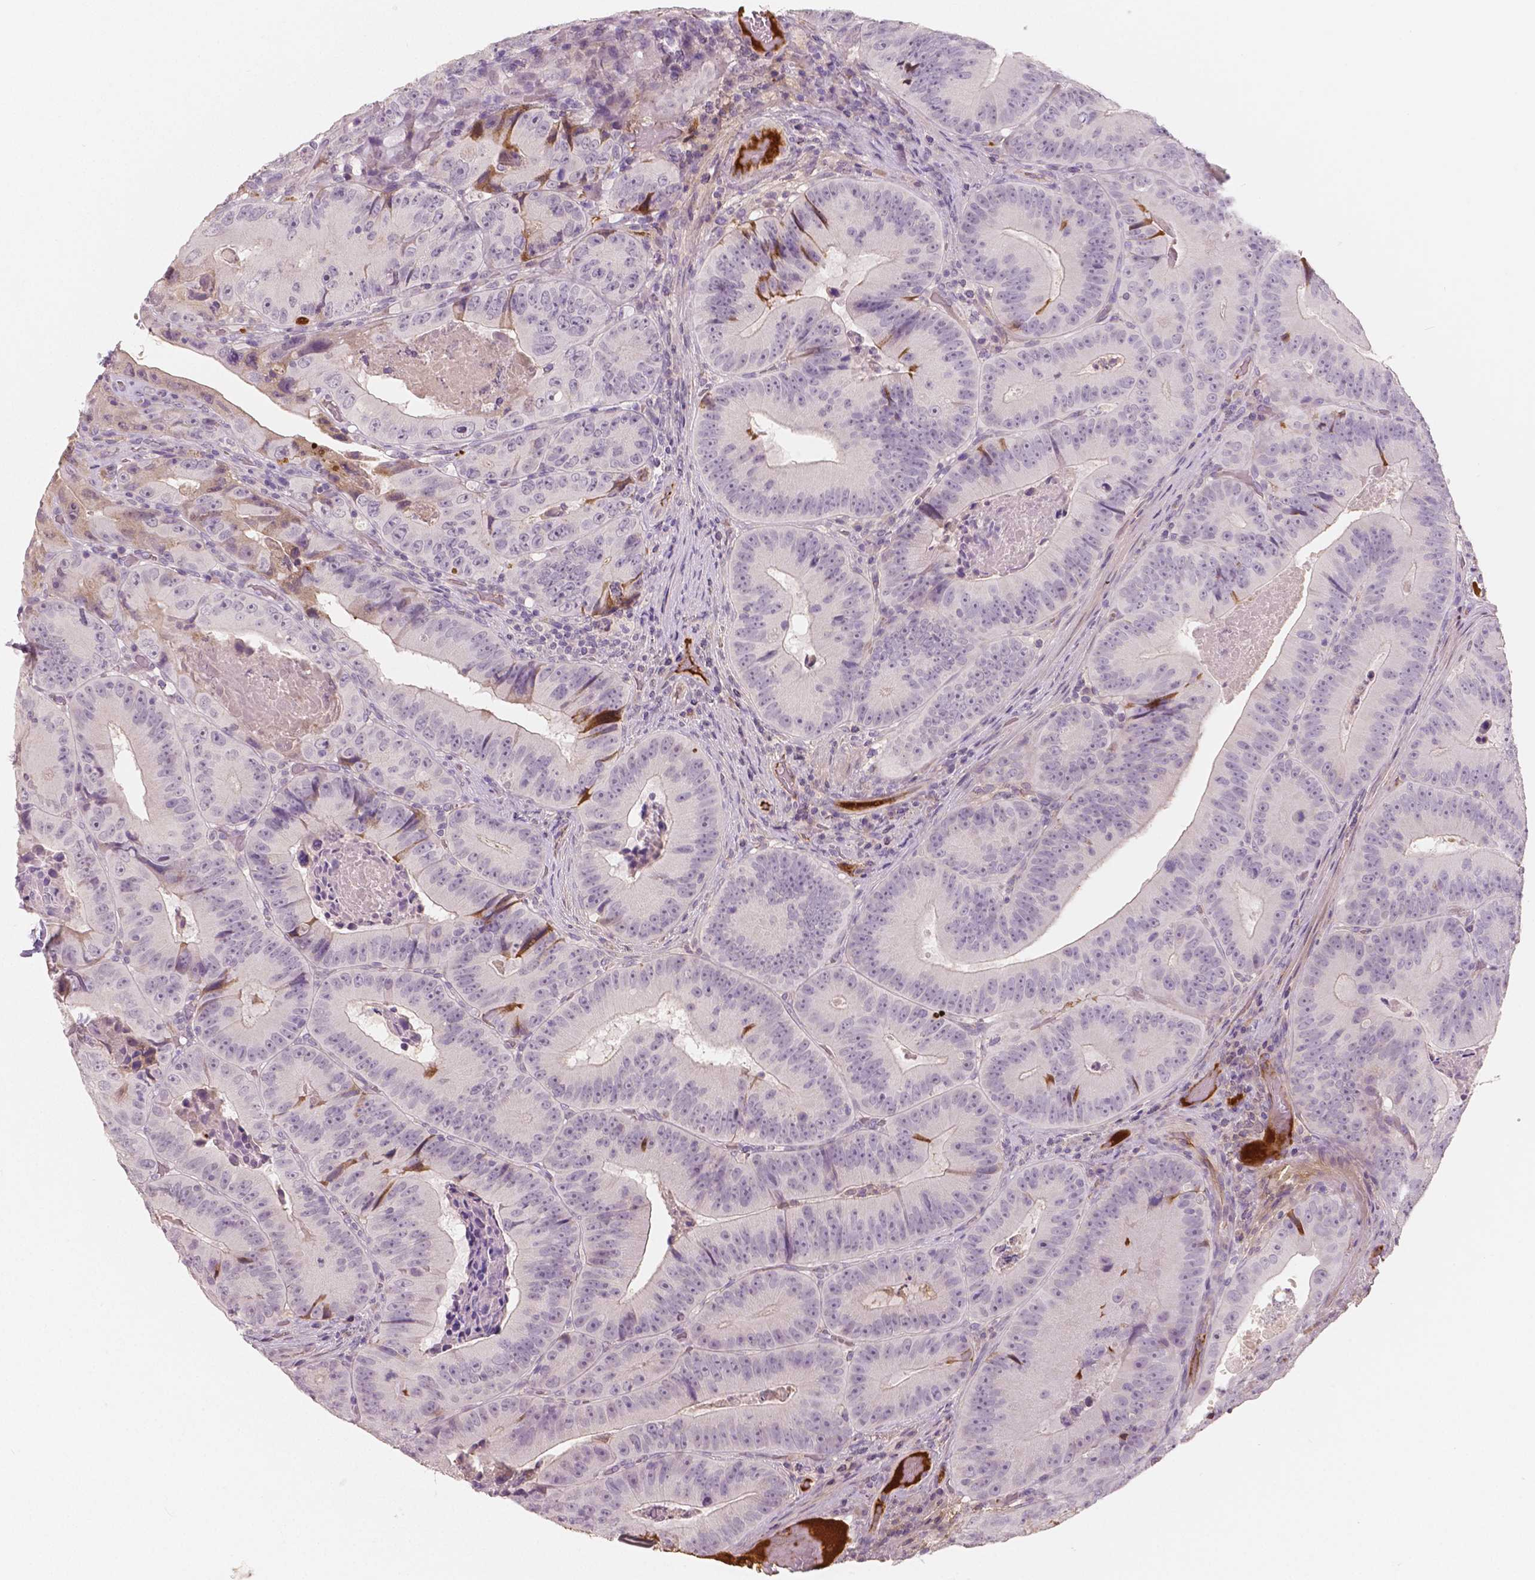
{"staining": {"intensity": "moderate", "quantity": "<25%", "location": "cytoplasmic/membranous"}, "tissue": "colorectal cancer", "cell_type": "Tumor cells", "image_type": "cancer", "snomed": [{"axis": "morphology", "description": "Adenocarcinoma, NOS"}, {"axis": "topography", "description": "Colon"}], "caption": "Moderate cytoplasmic/membranous protein staining is identified in approximately <25% of tumor cells in colorectal cancer.", "gene": "APOA4", "patient": {"sex": "female", "age": 86}}